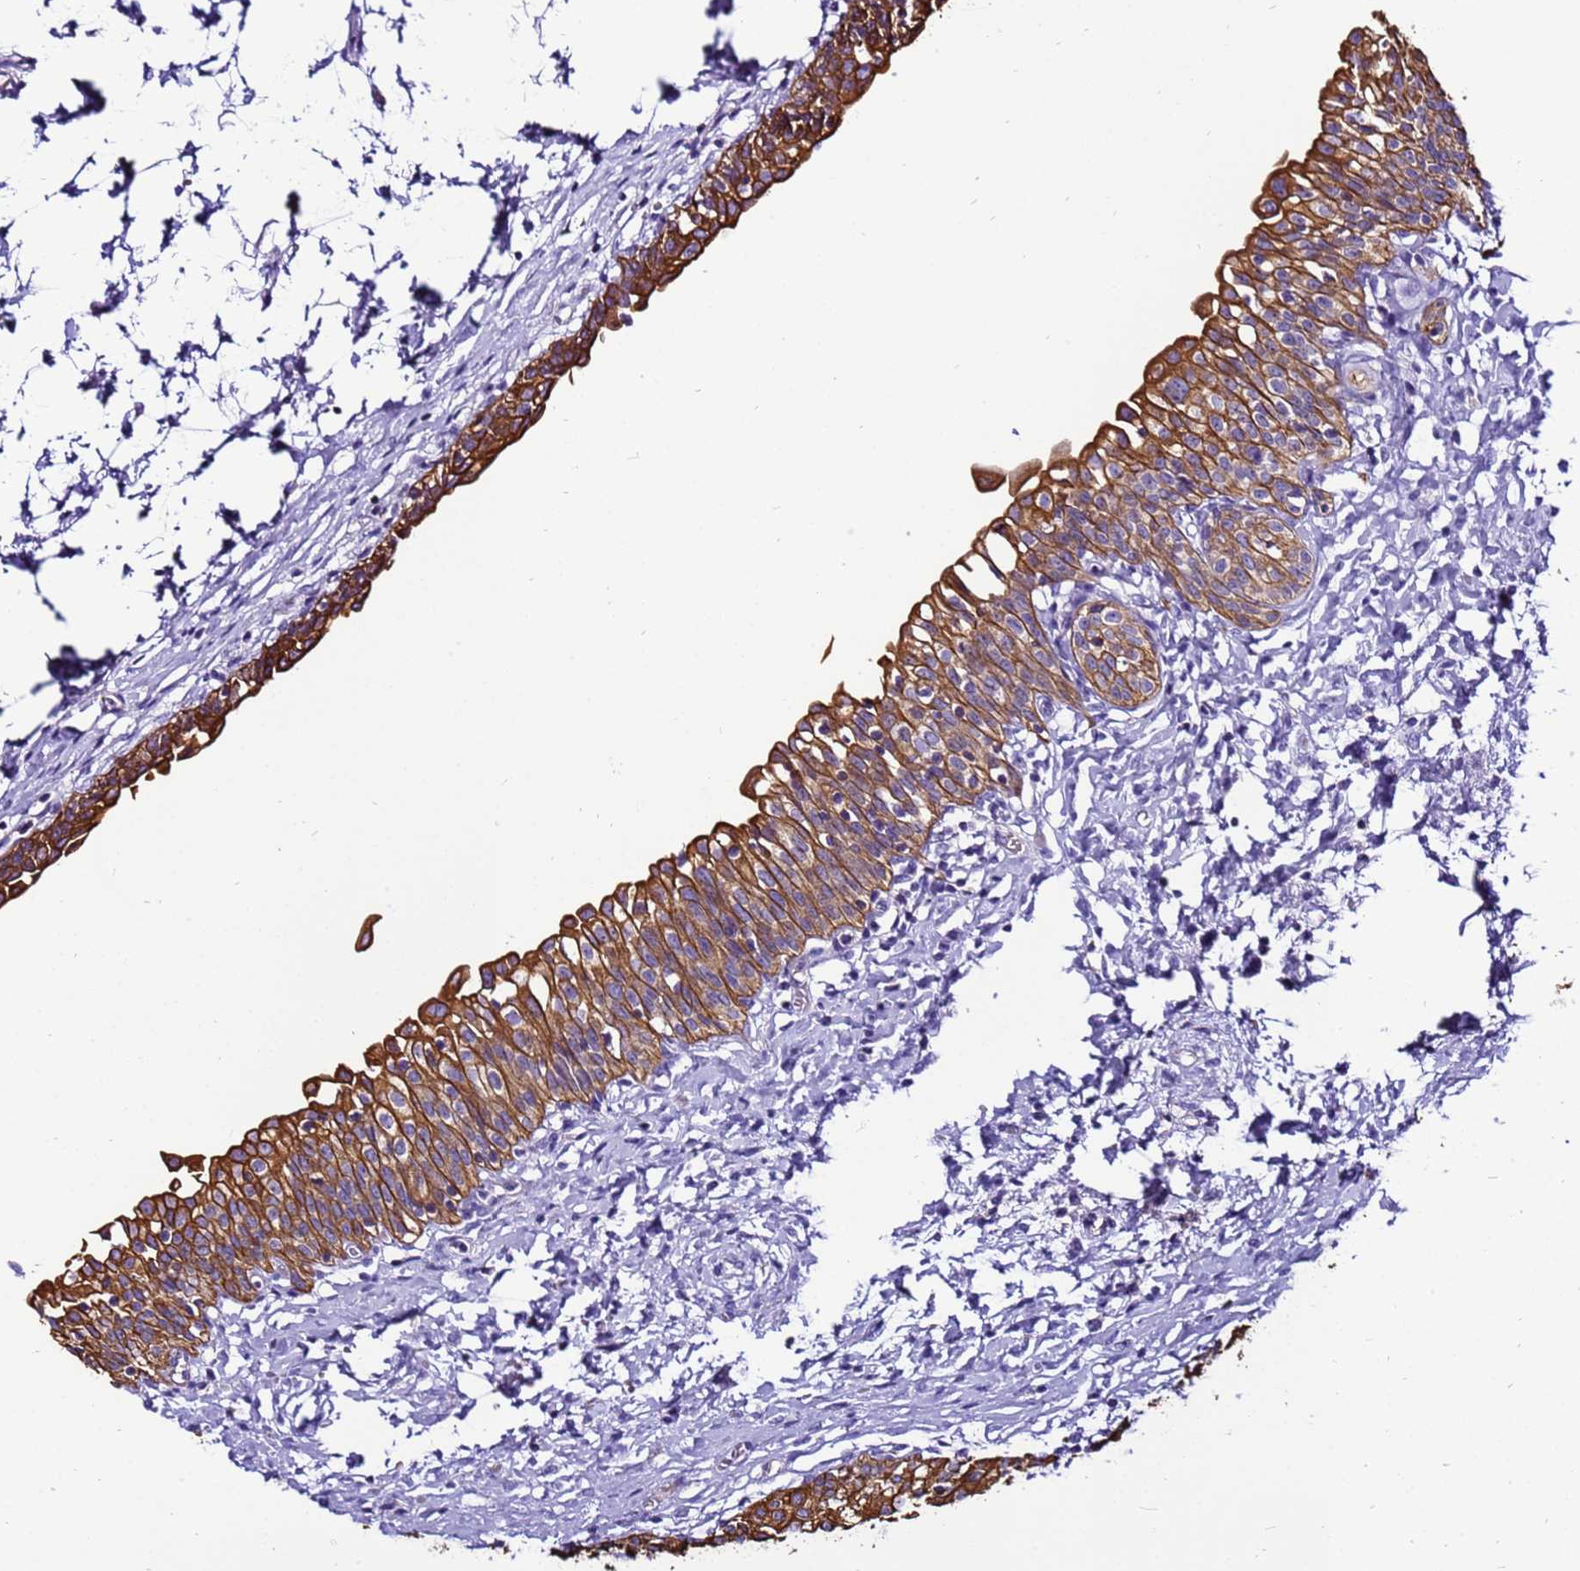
{"staining": {"intensity": "strong", "quantity": ">75%", "location": "cytoplasmic/membranous"}, "tissue": "urinary bladder", "cell_type": "Urothelial cells", "image_type": "normal", "snomed": [{"axis": "morphology", "description": "Normal tissue, NOS"}, {"axis": "topography", "description": "Urinary bladder"}], "caption": "Urothelial cells demonstrate high levels of strong cytoplasmic/membranous expression in about >75% of cells in benign urinary bladder. The staining is performed using DAB brown chromogen to label protein expression. The nuclei are counter-stained blue using hematoxylin.", "gene": "PIEZO2", "patient": {"sex": "male", "age": 55}}